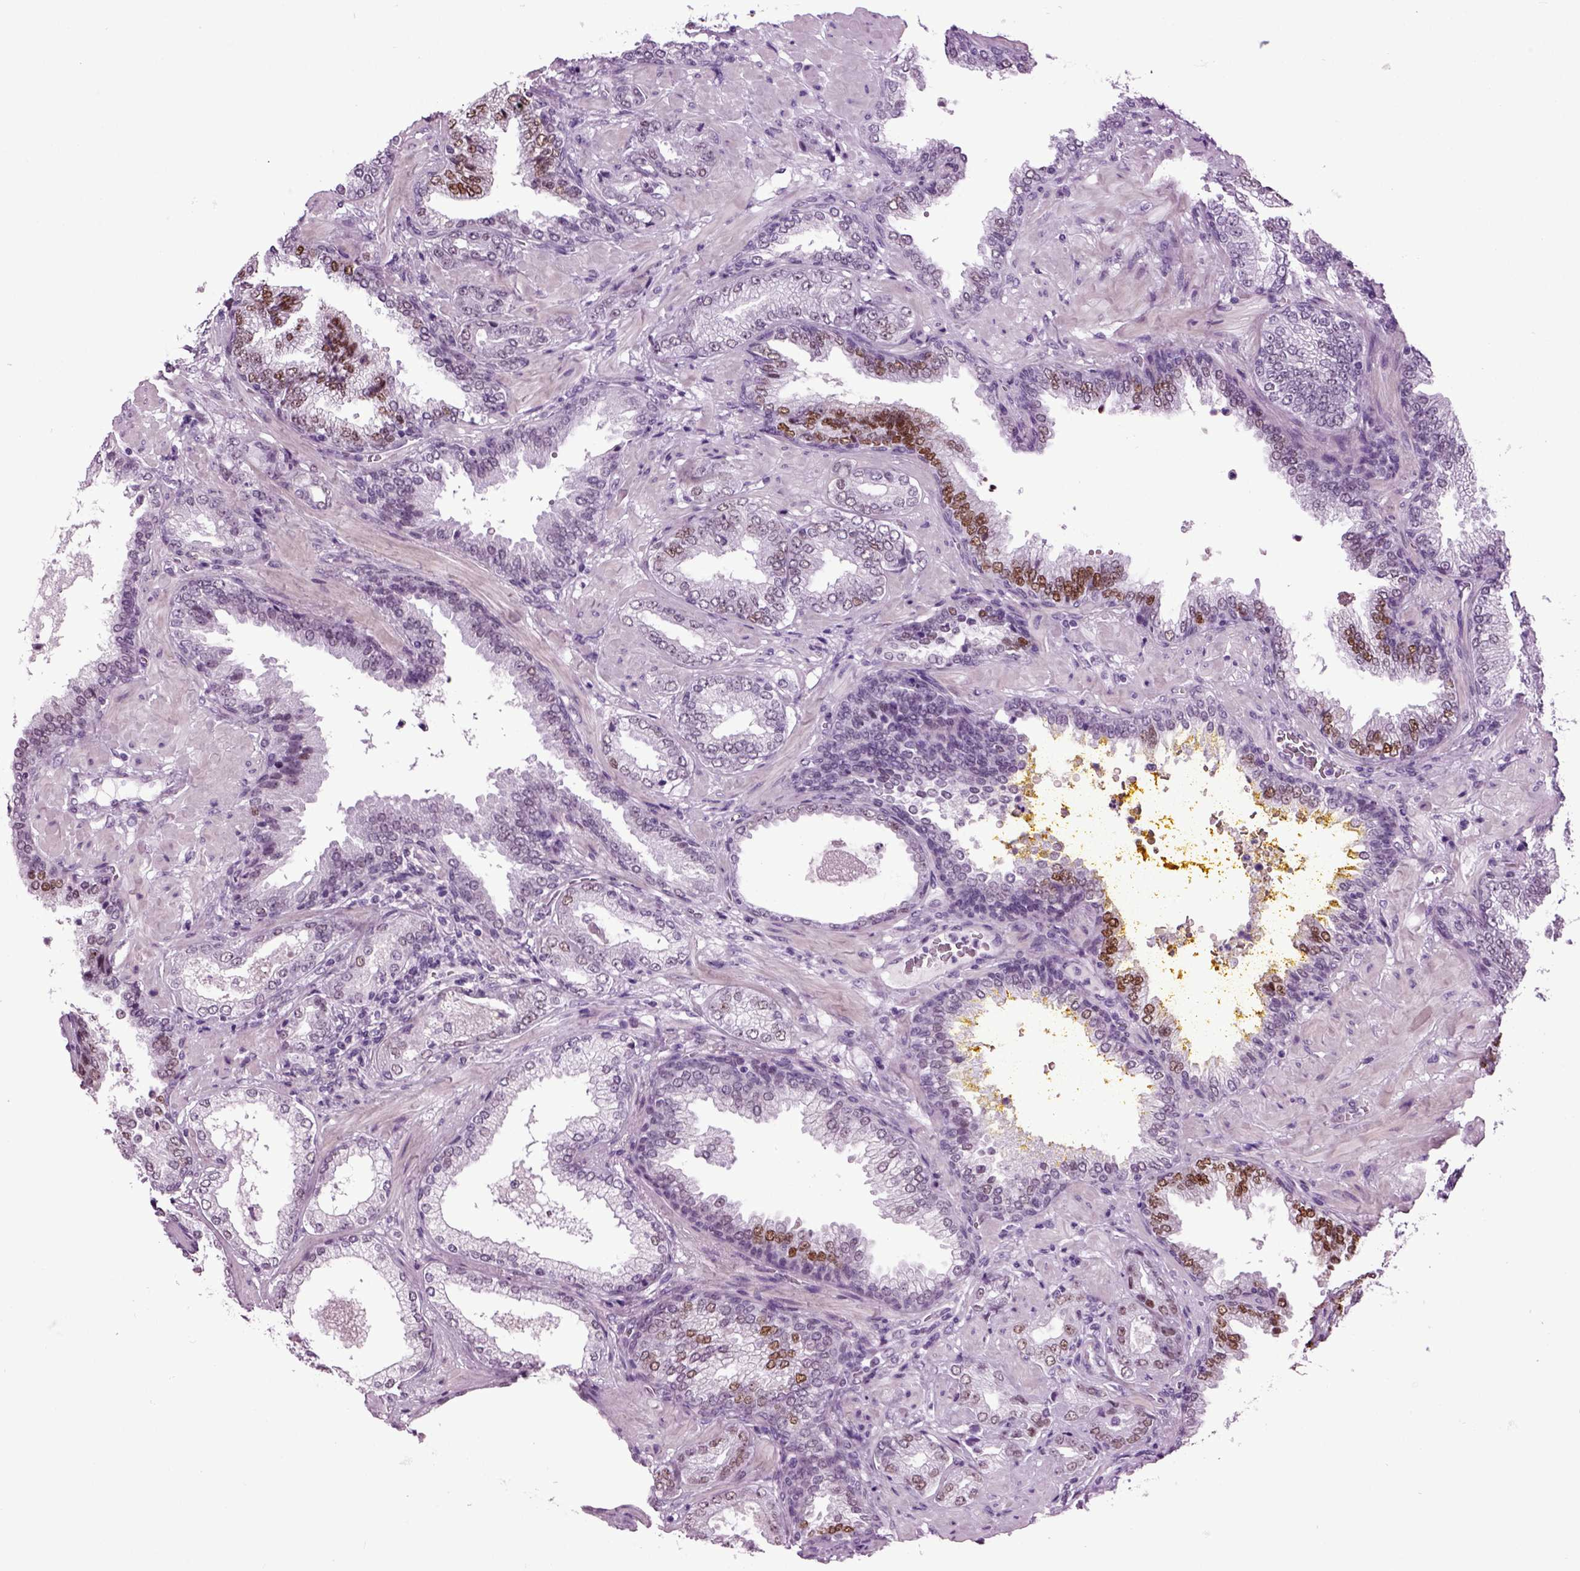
{"staining": {"intensity": "strong", "quantity": "<25%", "location": "nuclear"}, "tissue": "prostate cancer", "cell_type": "Tumor cells", "image_type": "cancer", "snomed": [{"axis": "morphology", "description": "Adenocarcinoma, Low grade"}, {"axis": "topography", "description": "Prostate"}], "caption": "Approximately <25% of tumor cells in human low-grade adenocarcinoma (prostate) display strong nuclear protein staining as visualized by brown immunohistochemical staining.", "gene": "RFX3", "patient": {"sex": "male", "age": 68}}